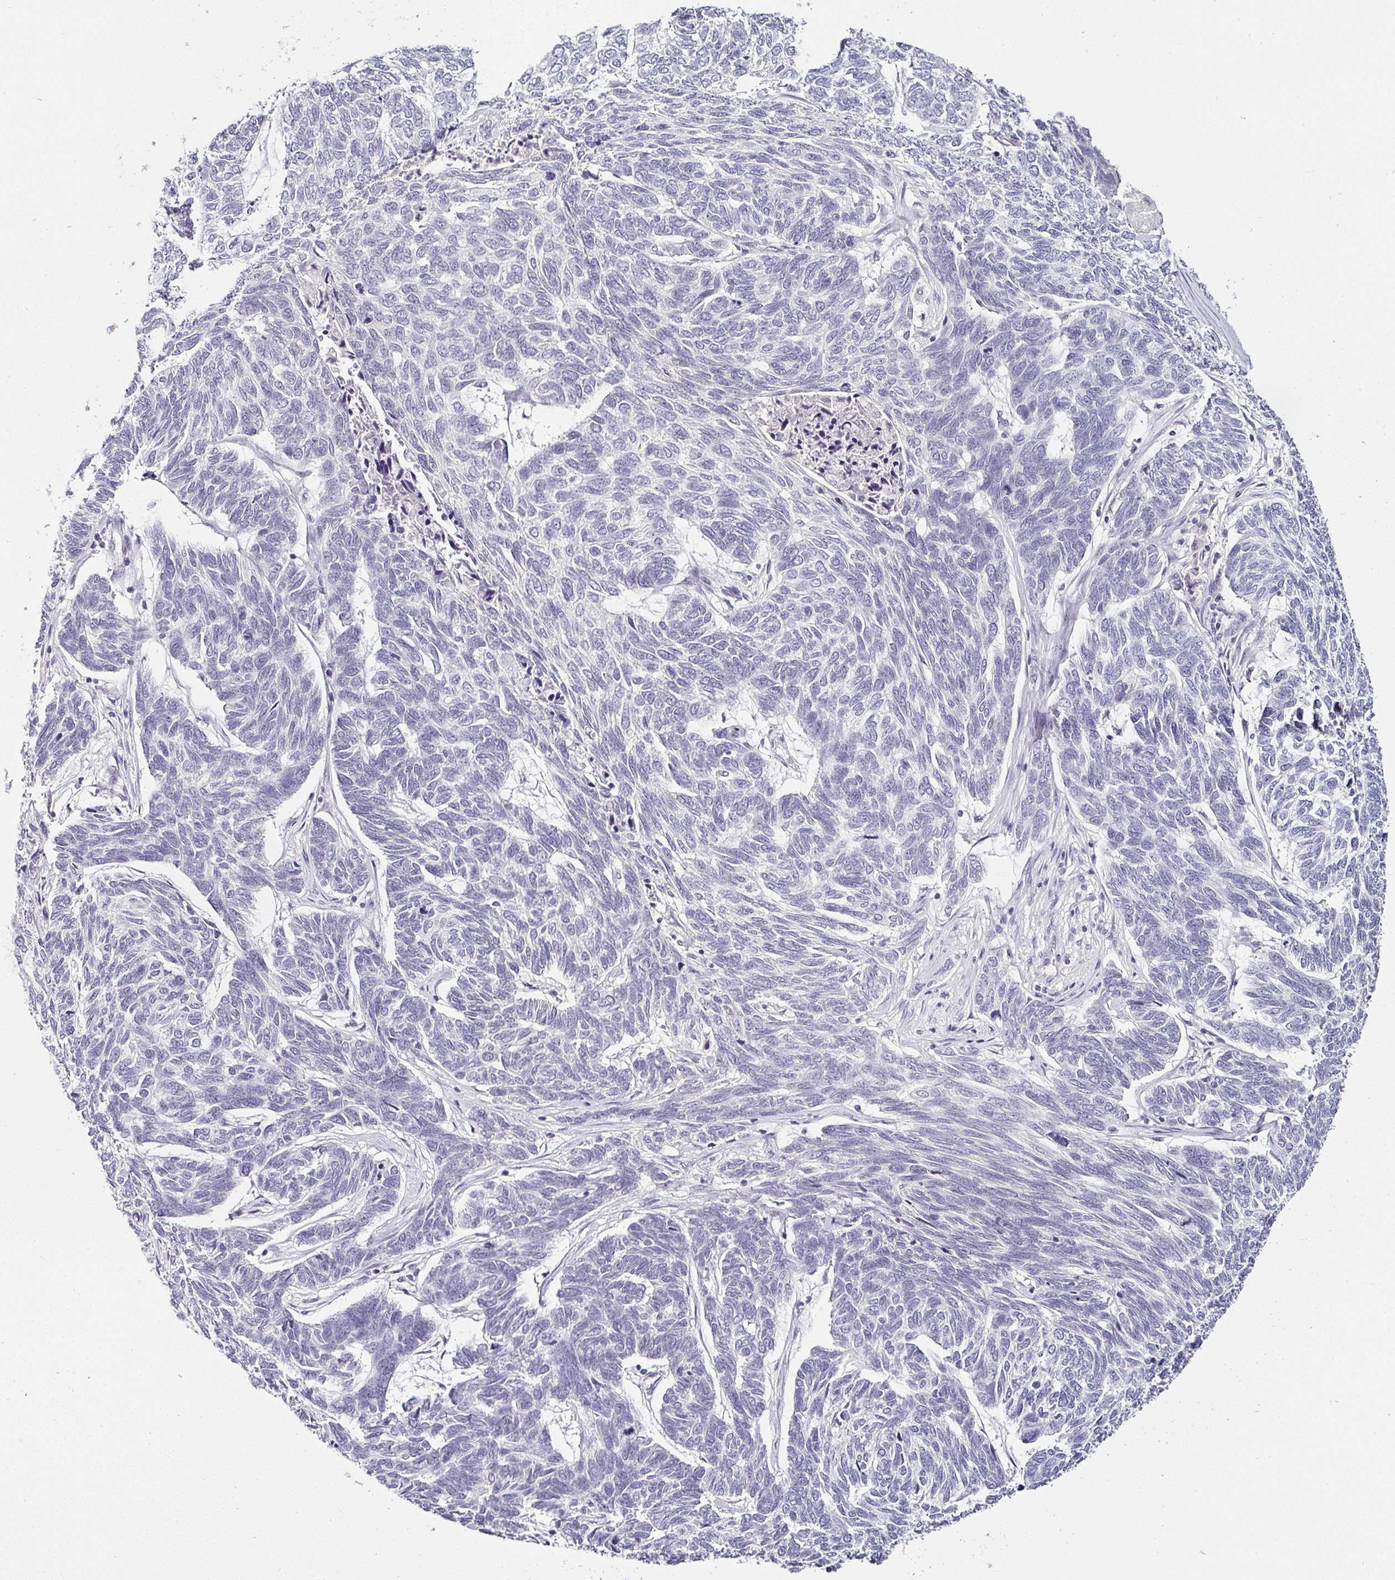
{"staining": {"intensity": "negative", "quantity": "none", "location": "none"}, "tissue": "skin cancer", "cell_type": "Tumor cells", "image_type": "cancer", "snomed": [{"axis": "morphology", "description": "Basal cell carcinoma"}, {"axis": "topography", "description": "Skin"}], "caption": "The photomicrograph reveals no staining of tumor cells in skin cancer. The staining was performed using DAB to visualize the protein expression in brown, while the nuclei were stained in blue with hematoxylin (Magnification: 20x).", "gene": "SERPINB3", "patient": {"sex": "female", "age": 65}}